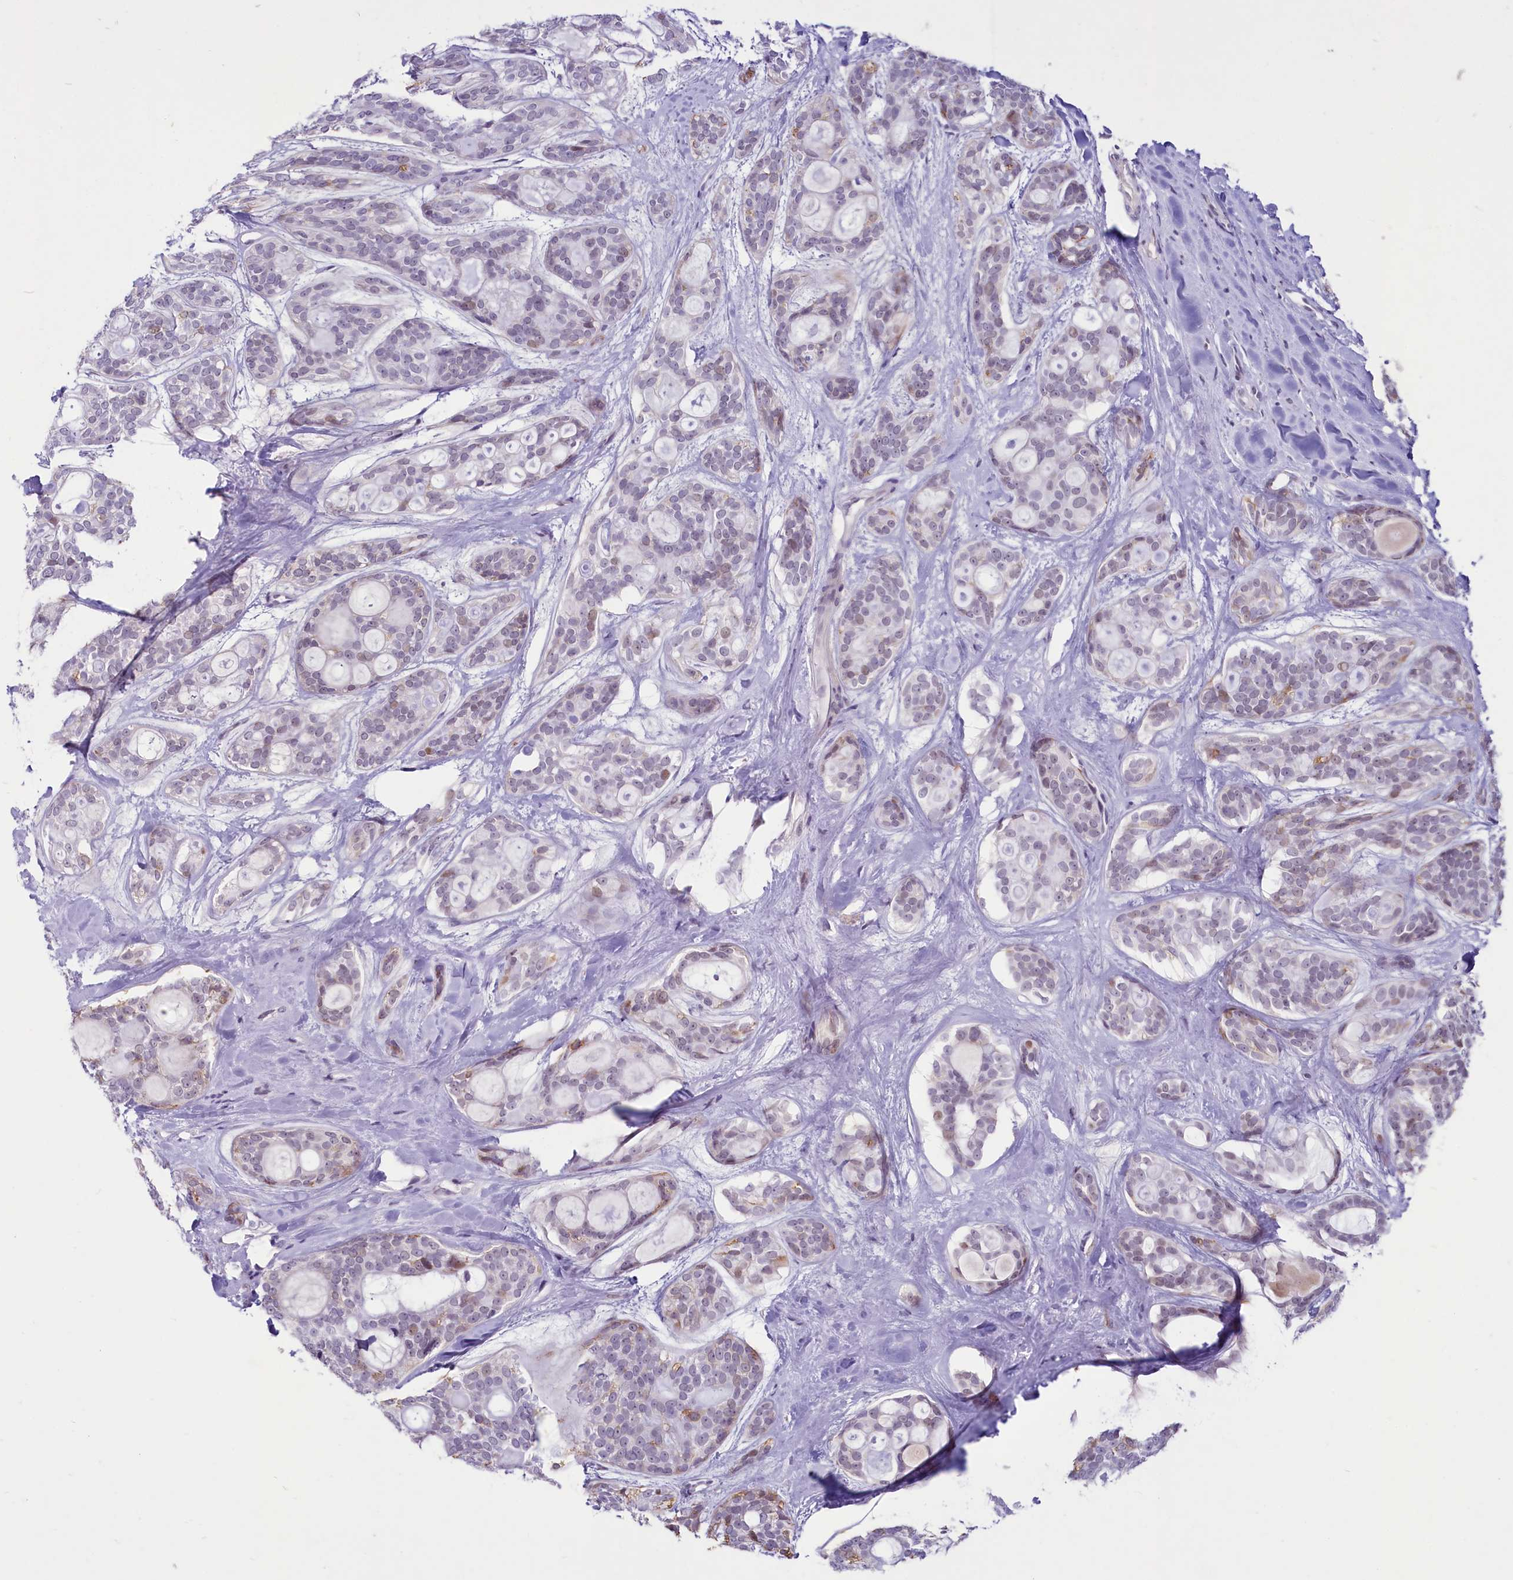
{"staining": {"intensity": "weak", "quantity": "<25%", "location": "nuclear"}, "tissue": "head and neck cancer", "cell_type": "Tumor cells", "image_type": "cancer", "snomed": [{"axis": "morphology", "description": "Adenocarcinoma, NOS"}, {"axis": "topography", "description": "Head-Neck"}], "caption": "Protein analysis of head and neck cancer demonstrates no significant staining in tumor cells. (Stains: DAB IHC with hematoxylin counter stain, Microscopy: brightfield microscopy at high magnification).", "gene": "PROCR", "patient": {"sex": "male", "age": 66}}